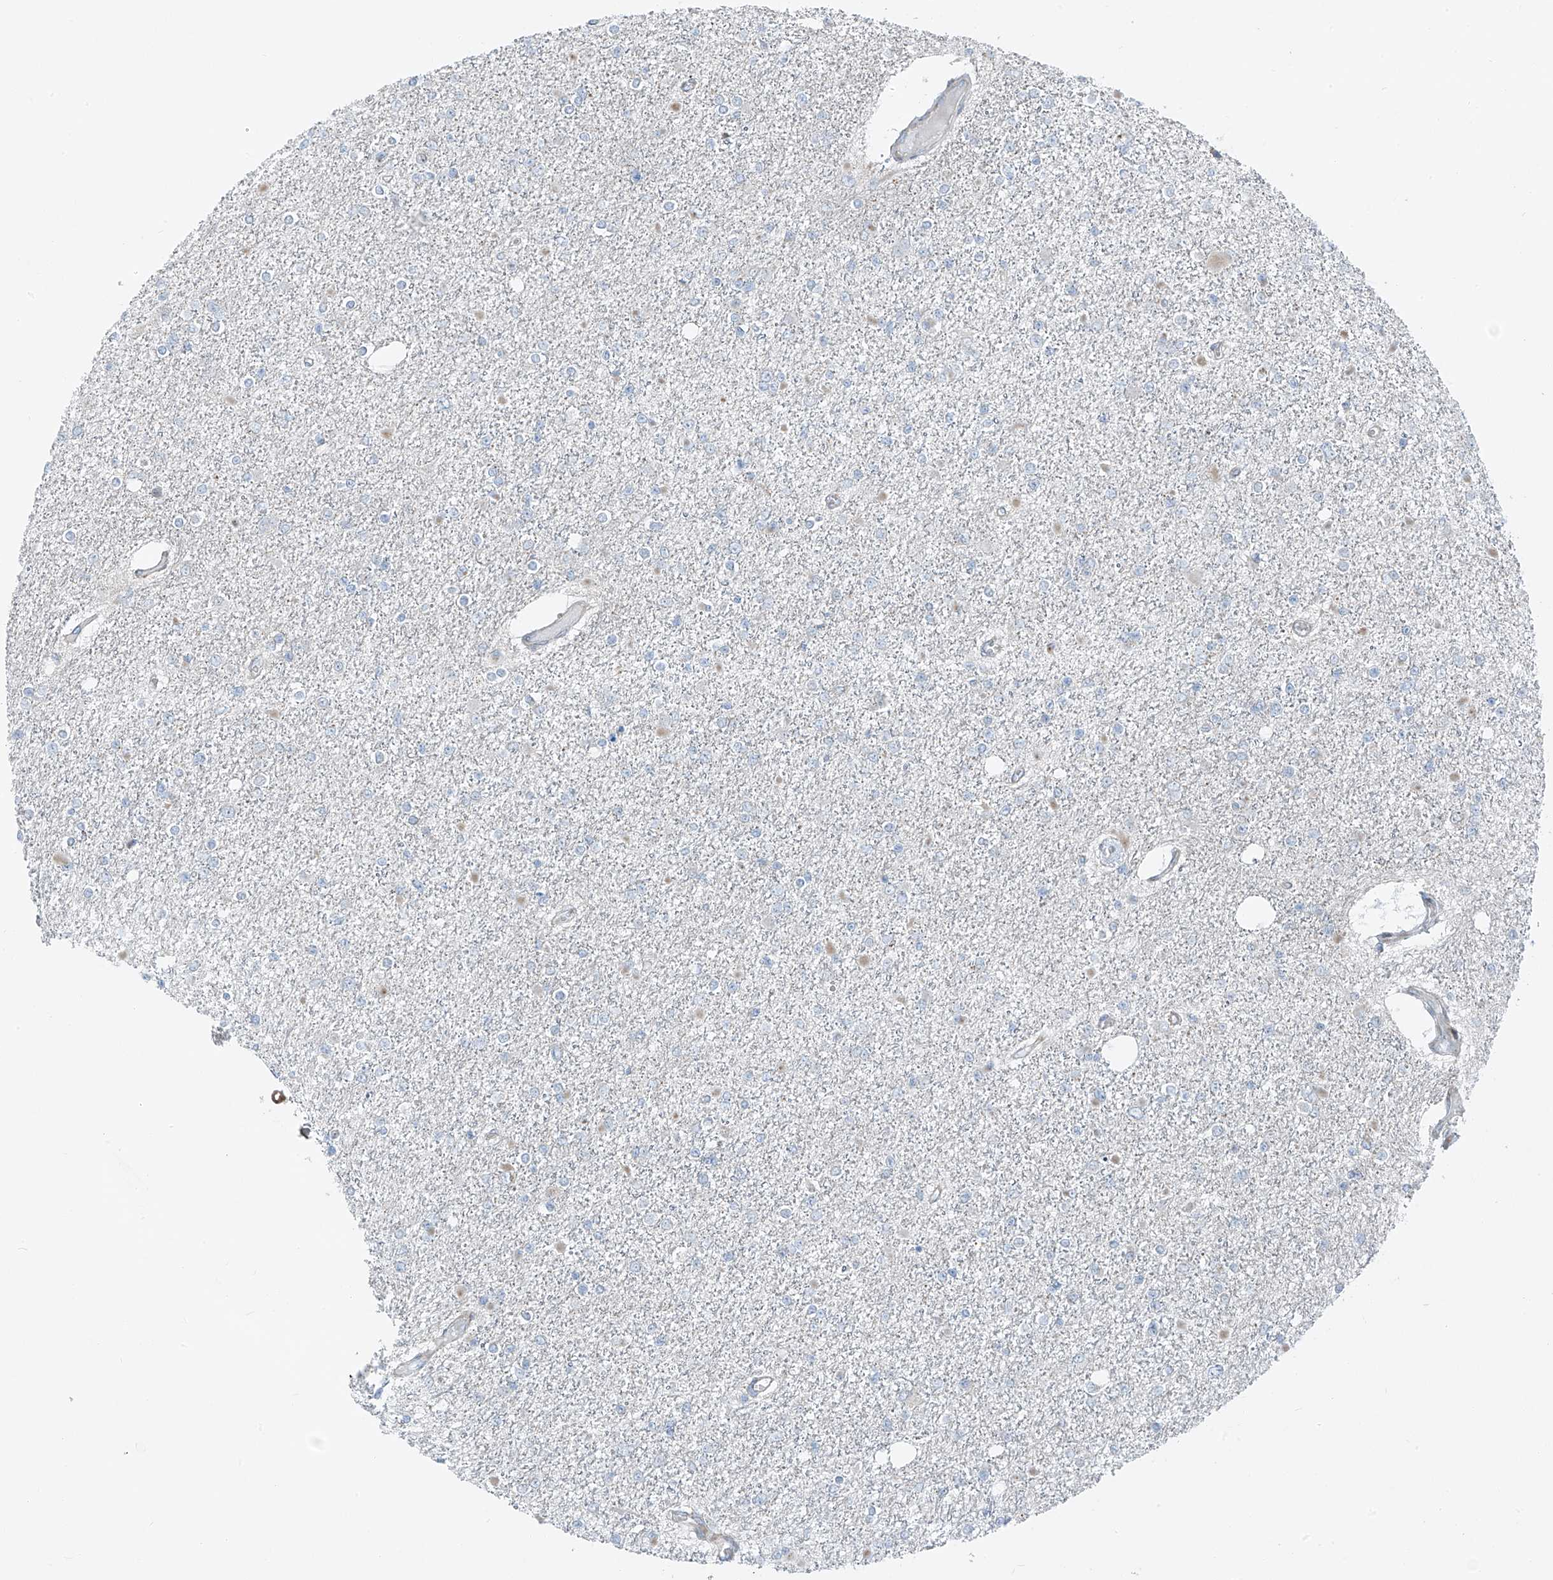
{"staining": {"intensity": "negative", "quantity": "none", "location": "none"}, "tissue": "glioma", "cell_type": "Tumor cells", "image_type": "cancer", "snomed": [{"axis": "morphology", "description": "Glioma, malignant, Low grade"}, {"axis": "topography", "description": "Brain"}], "caption": "High magnification brightfield microscopy of glioma stained with DAB (3,3'-diaminobenzidine) (brown) and counterstained with hematoxylin (blue): tumor cells show no significant staining. The staining was performed using DAB (3,3'-diaminobenzidine) to visualize the protein expression in brown, while the nuclei were stained in blue with hematoxylin (Magnification: 20x).", "gene": "HIC2", "patient": {"sex": "female", "age": 22}}